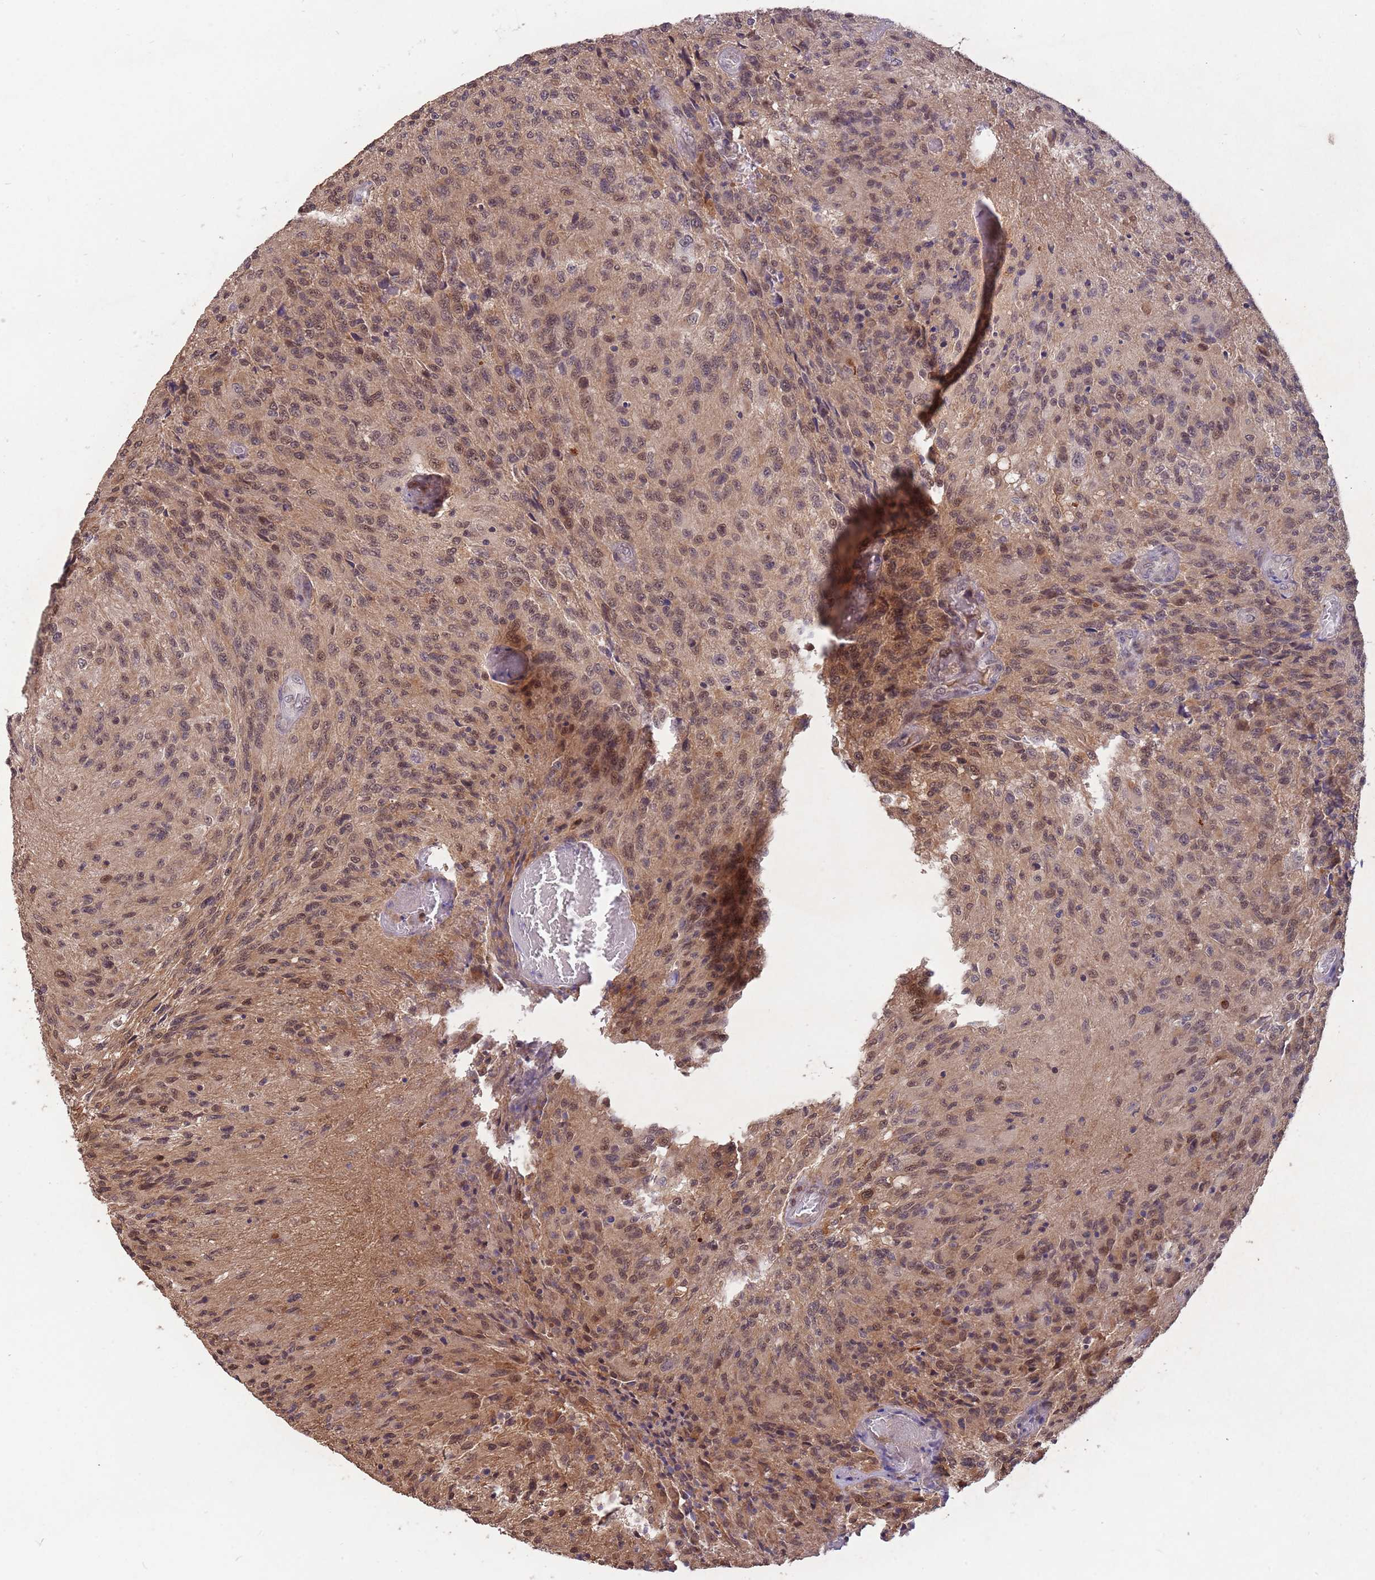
{"staining": {"intensity": "moderate", "quantity": ">75%", "location": "cytoplasmic/membranous,nuclear"}, "tissue": "glioma", "cell_type": "Tumor cells", "image_type": "cancer", "snomed": [{"axis": "morphology", "description": "Normal tissue, NOS"}, {"axis": "morphology", "description": "Glioma, malignant, High grade"}, {"axis": "topography", "description": "Cerebral cortex"}], "caption": "Protein staining of glioma tissue reveals moderate cytoplasmic/membranous and nuclear positivity in approximately >75% of tumor cells.", "gene": "ZNF639", "patient": {"sex": "male", "age": 56}}